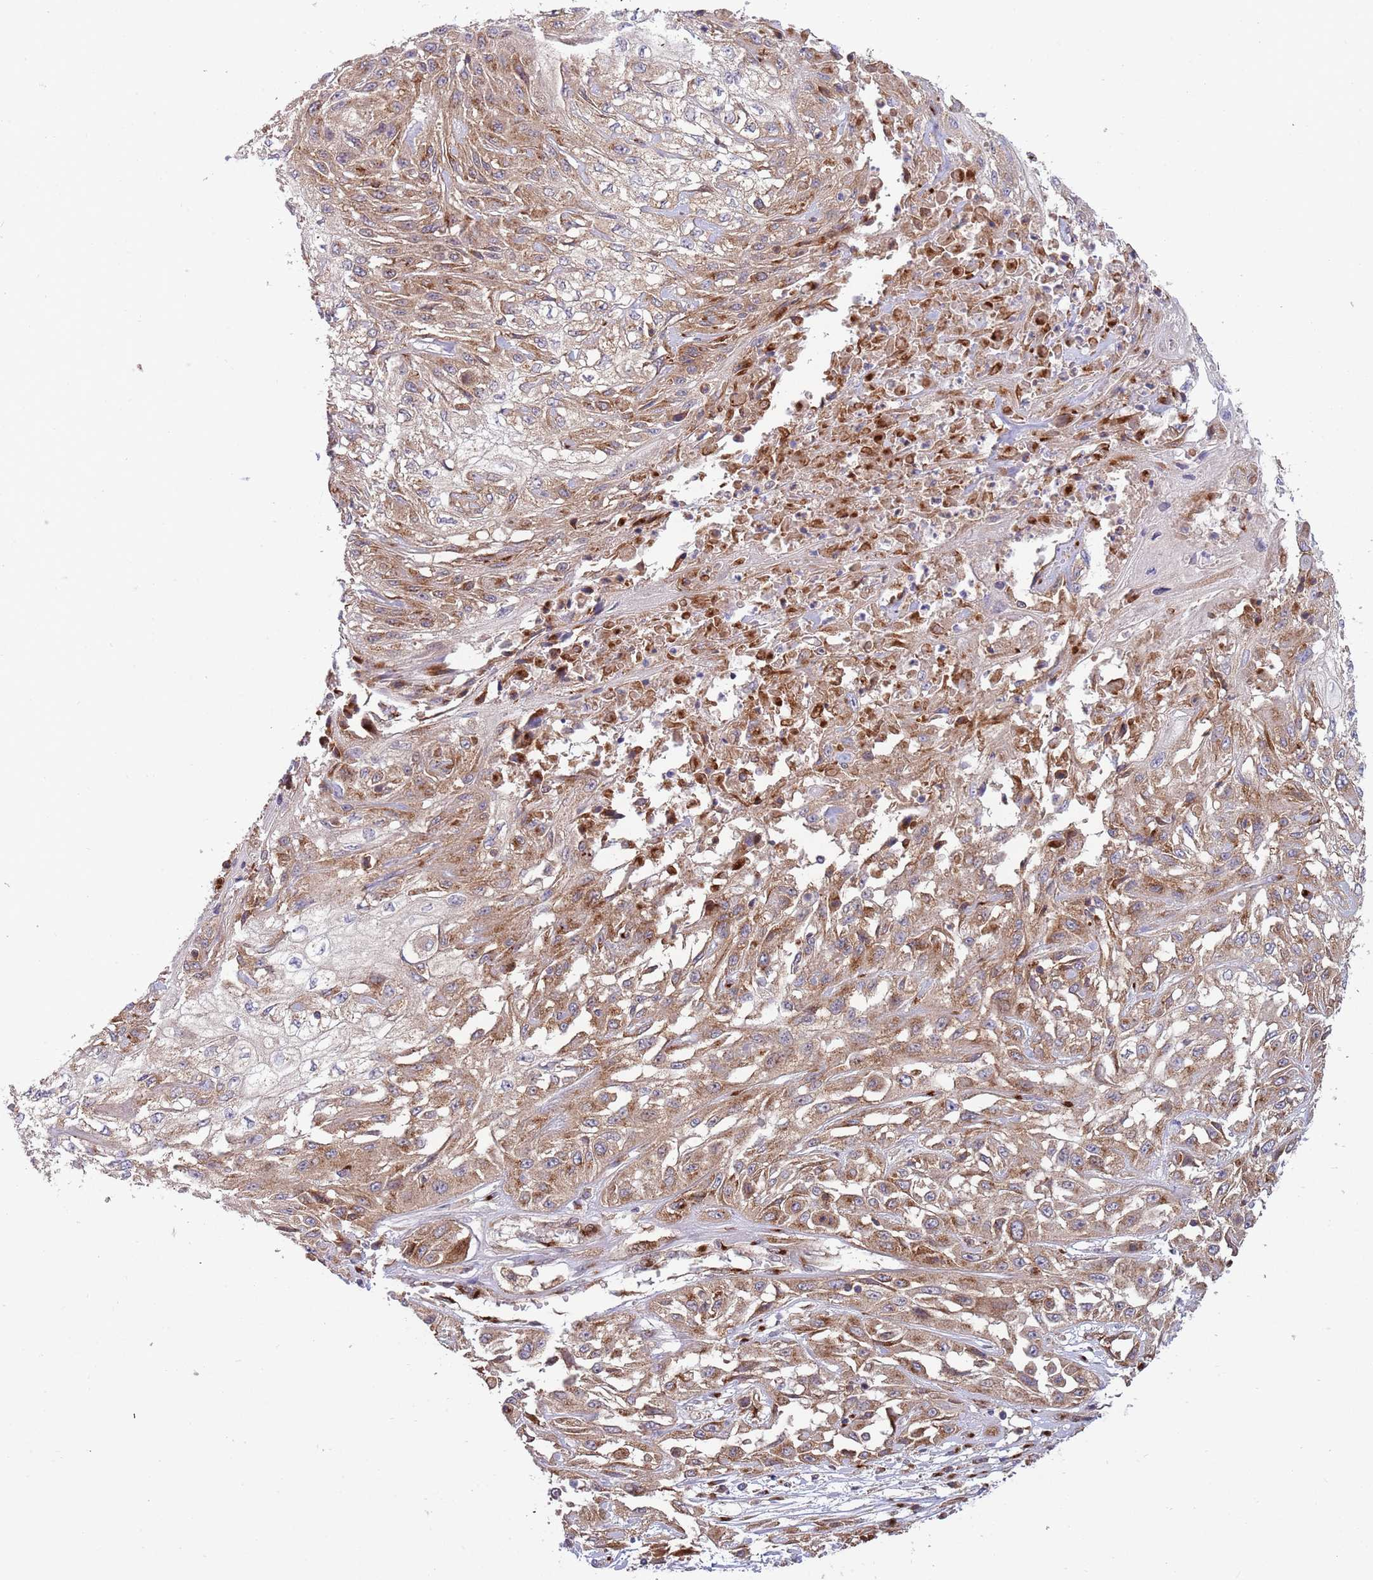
{"staining": {"intensity": "moderate", "quantity": ">75%", "location": "cytoplasmic/membranous"}, "tissue": "skin cancer", "cell_type": "Tumor cells", "image_type": "cancer", "snomed": [{"axis": "morphology", "description": "Squamous cell carcinoma, NOS"}, {"axis": "morphology", "description": "Squamous cell carcinoma, metastatic, NOS"}, {"axis": "topography", "description": "Skin"}, {"axis": "topography", "description": "Lymph node"}], "caption": "Immunohistochemical staining of human skin cancer displays moderate cytoplasmic/membranous protein staining in about >75% of tumor cells.", "gene": "BTBD7", "patient": {"sex": "male", "age": 75}}